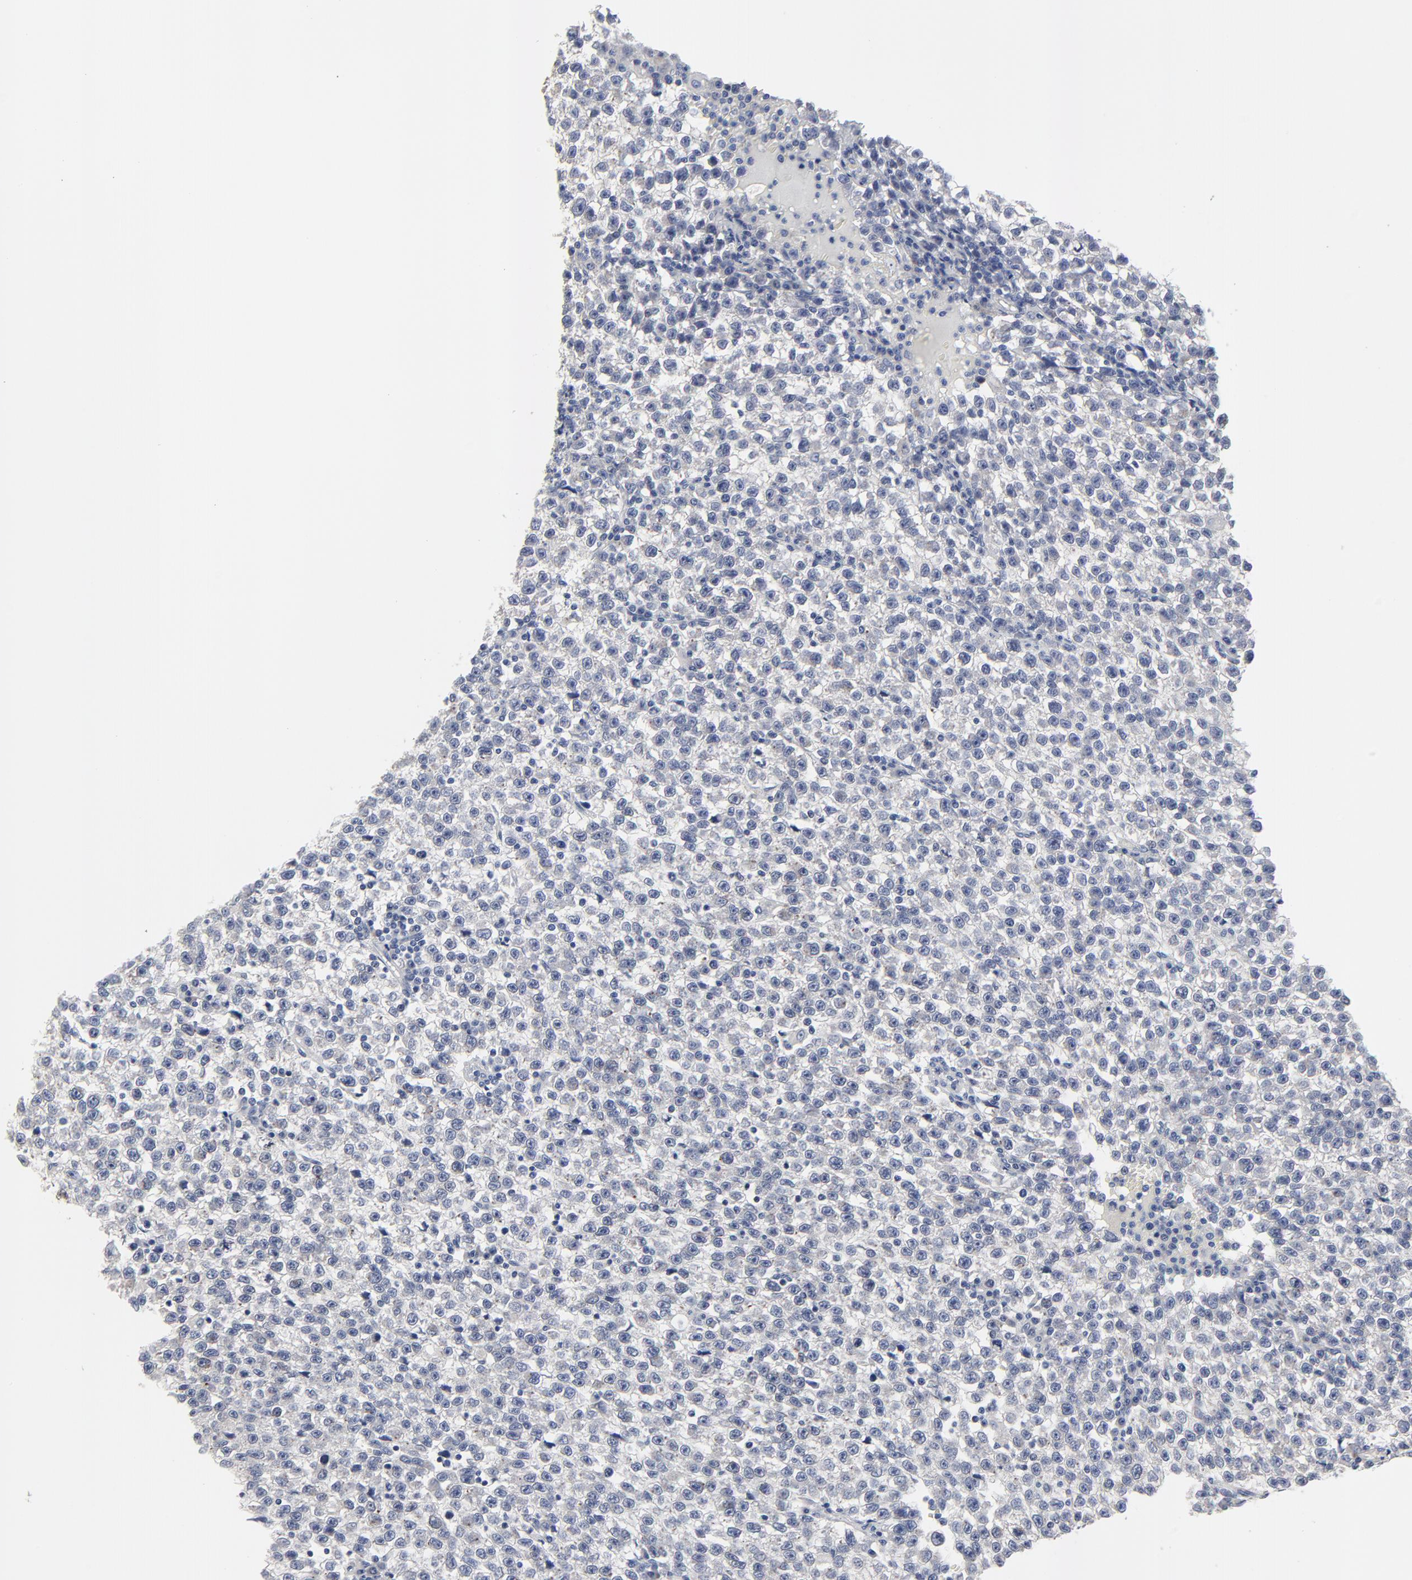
{"staining": {"intensity": "negative", "quantity": "none", "location": "none"}, "tissue": "testis cancer", "cell_type": "Tumor cells", "image_type": "cancer", "snomed": [{"axis": "morphology", "description": "Seminoma, NOS"}, {"axis": "topography", "description": "Testis"}], "caption": "Testis cancer (seminoma) stained for a protein using IHC shows no staining tumor cells.", "gene": "NLGN3", "patient": {"sex": "male", "age": 35}}